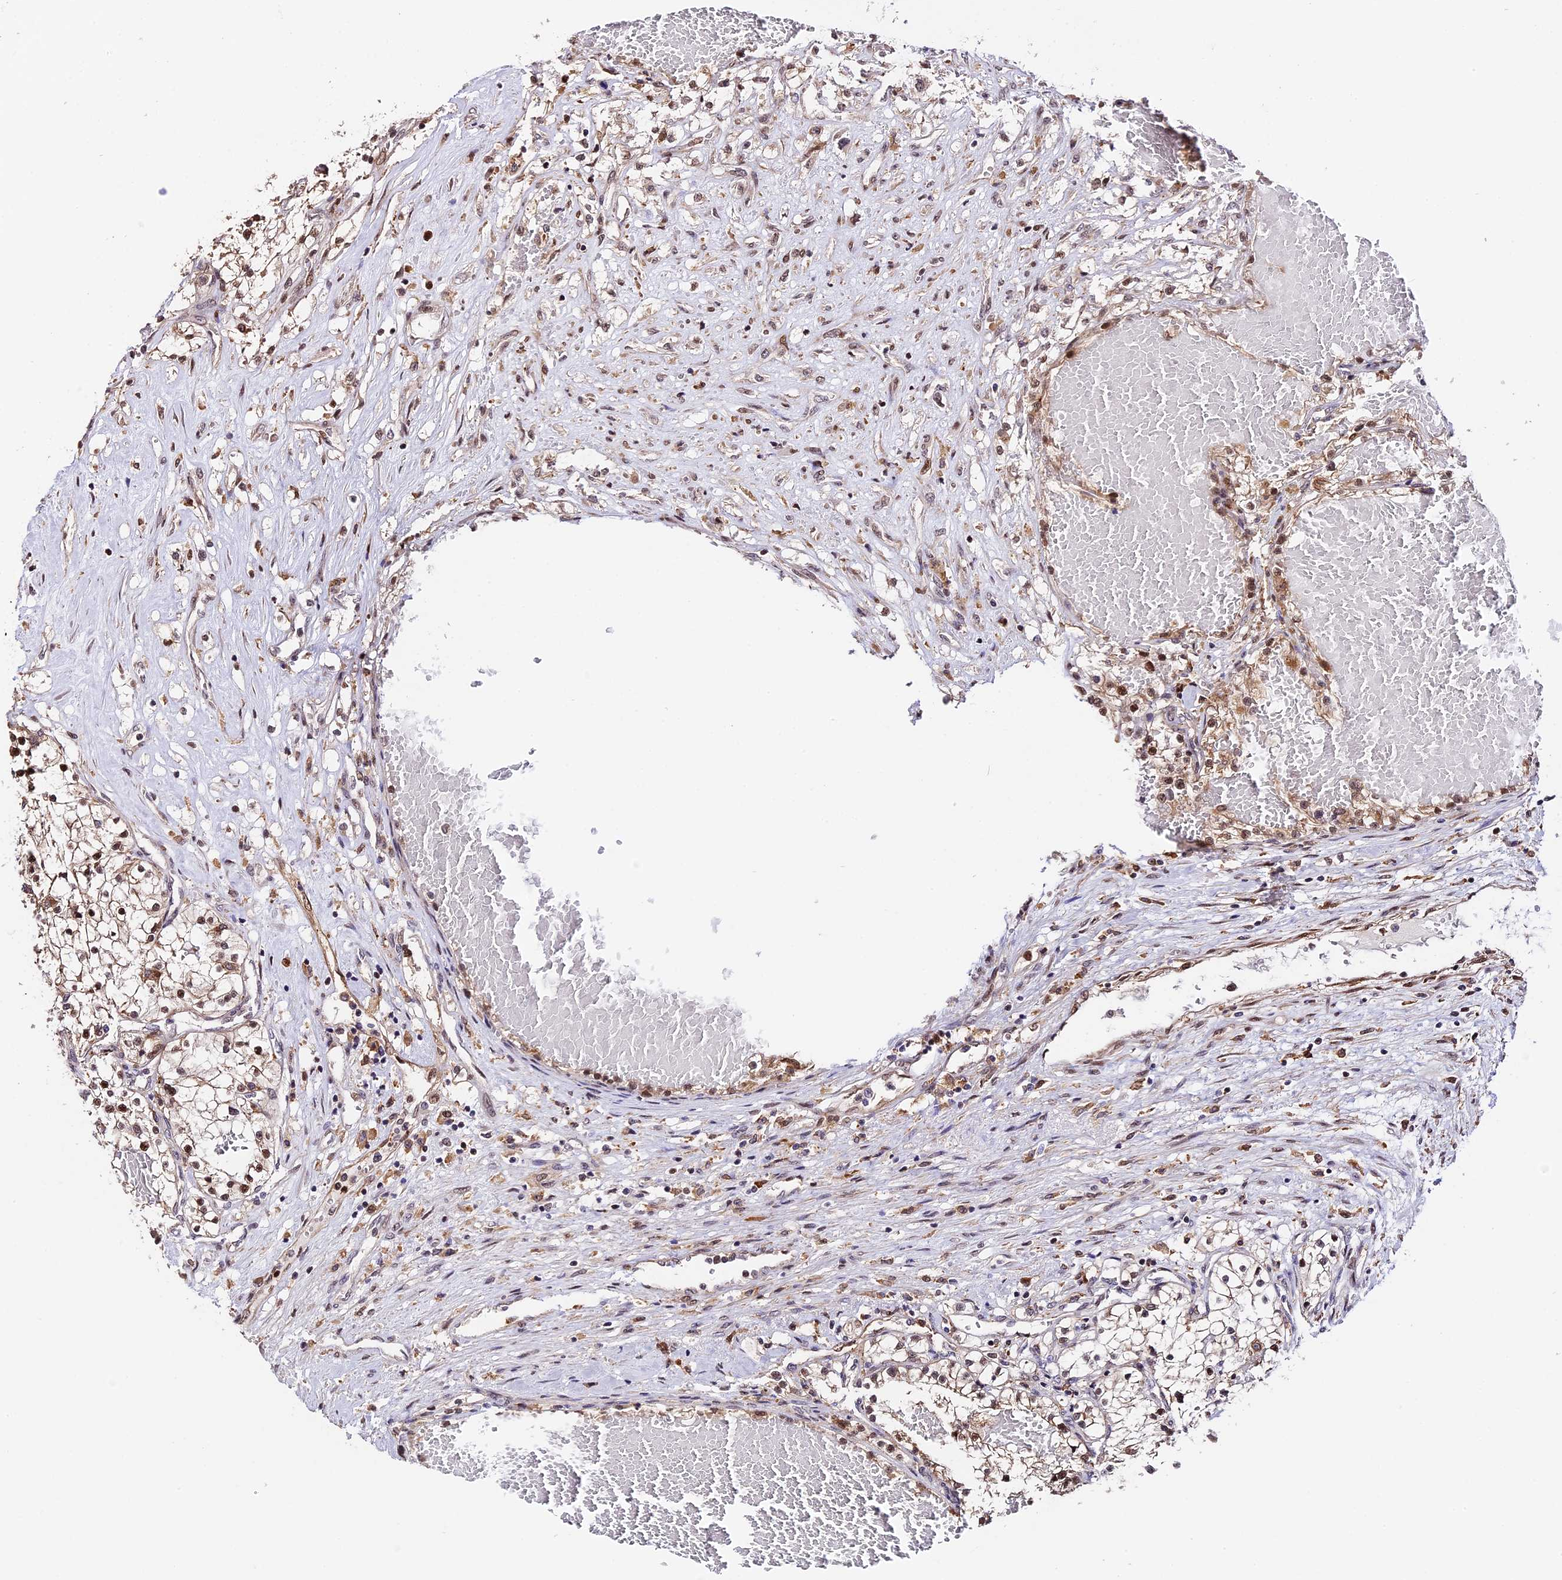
{"staining": {"intensity": "moderate", "quantity": "25%-75%", "location": "cytoplasmic/membranous,nuclear"}, "tissue": "renal cancer", "cell_type": "Tumor cells", "image_type": "cancer", "snomed": [{"axis": "morphology", "description": "Normal tissue, NOS"}, {"axis": "morphology", "description": "Adenocarcinoma, NOS"}, {"axis": "topography", "description": "Kidney"}], "caption": "This histopathology image reveals IHC staining of human renal cancer (adenocarcinoma), with medium moderate cytoplasmic/membranous and nuclear positivity in approximately 25%-75% of tumor cells.", "gene": "HERPUD1", "patient": {"sex": "male", "age": 68}}